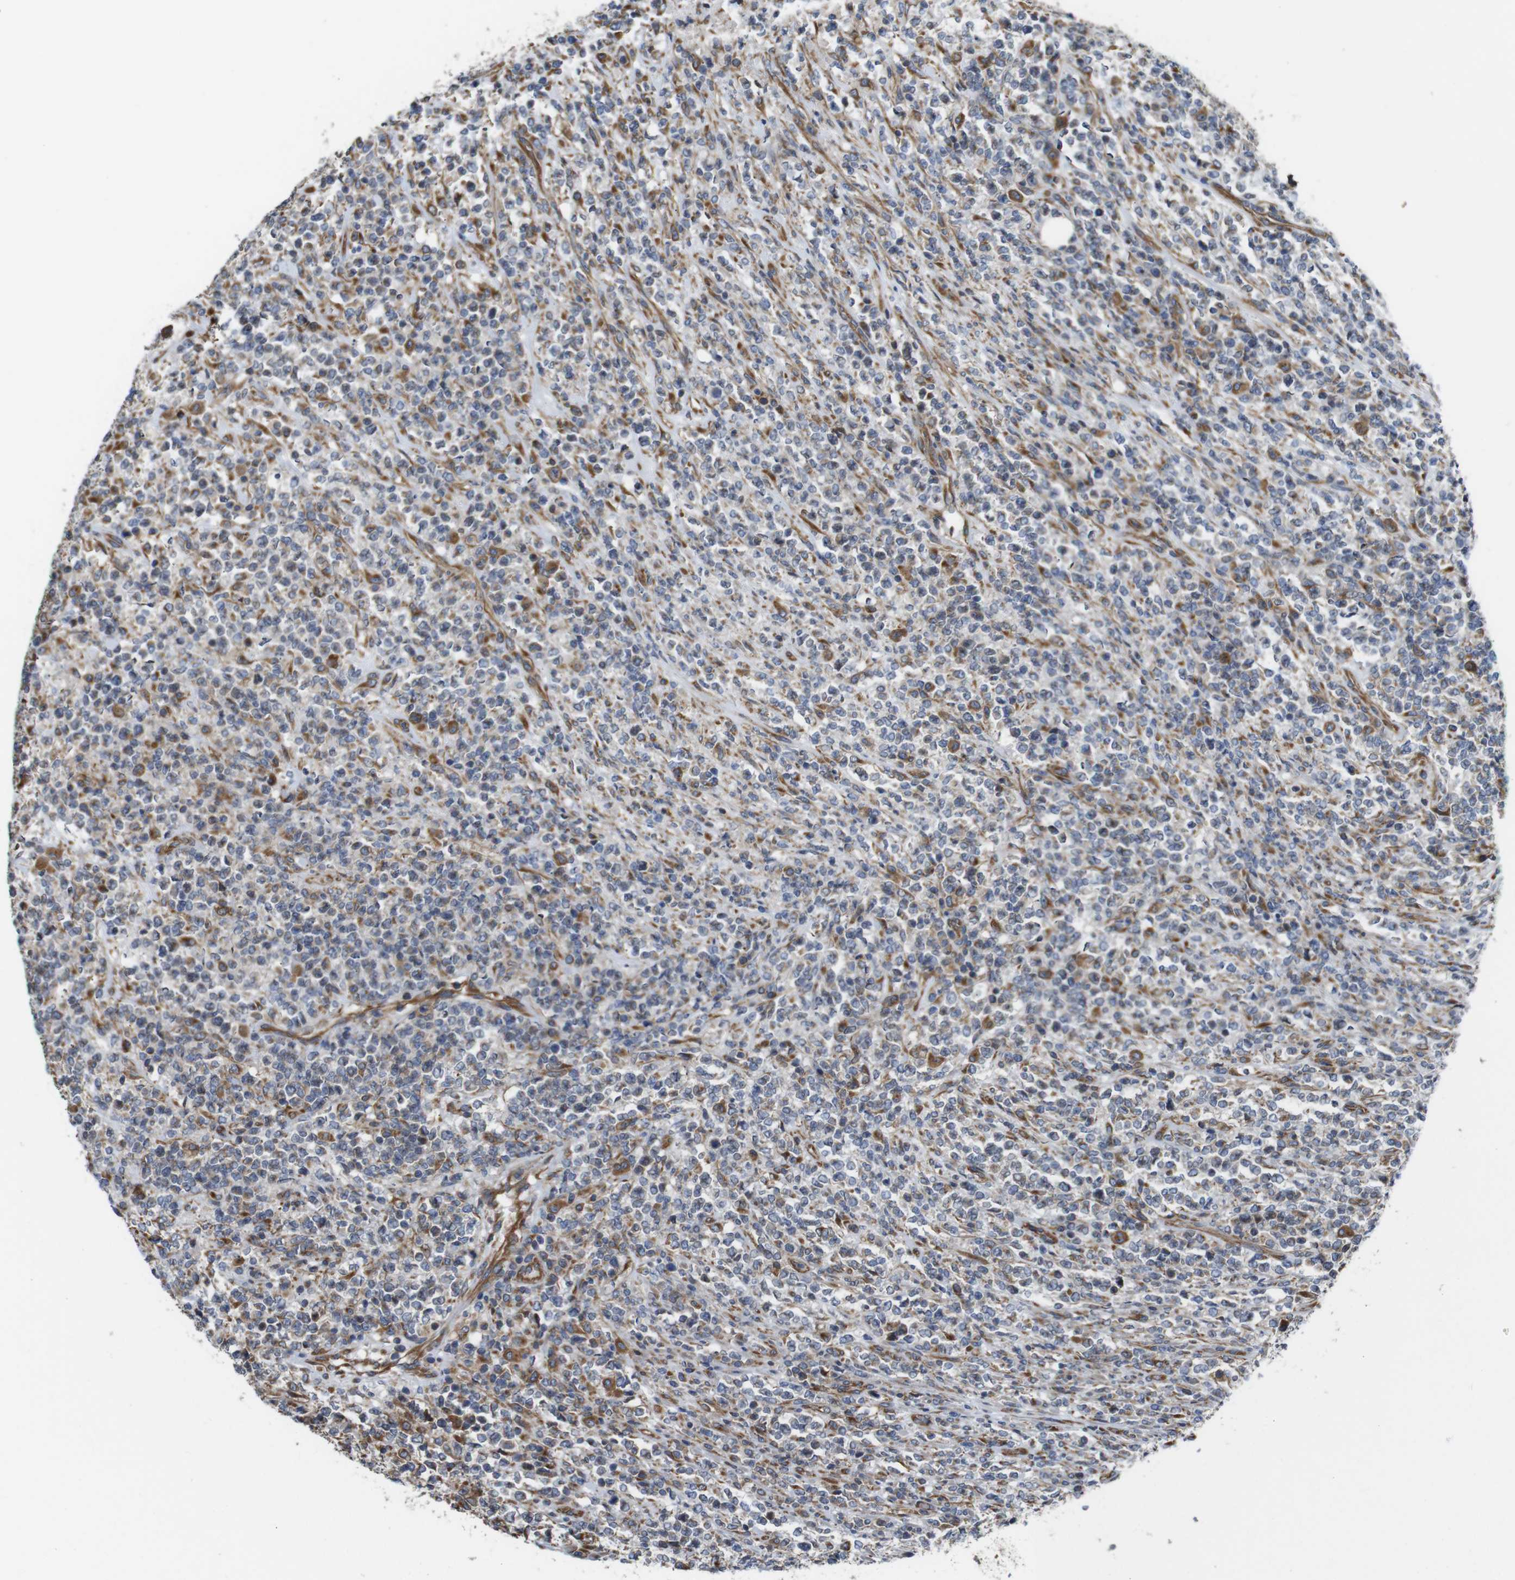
{"staining": {"intensity": "moderate", "quantity": "25%-75%", "location": "cytoplasmic/membranous"}, "tissue": "lymphoma", "cell_type": "Tumor cells", "image_type": "cancer", "snomed": [{"axis": "morphology", "description": "Malignant lymphoma, non-Hodgkin's type, High grade"}, {"axis": "topography", "description": "Soft tissue"}], "caption": "There is medium levels of moderate cytoplasmic/membranous expression in tumor cells of lymphoma, as demonstrated by immunohistochemical staining (brown color).", "gene": "POMK", "patient": {"sex": "male", "age": 18}}